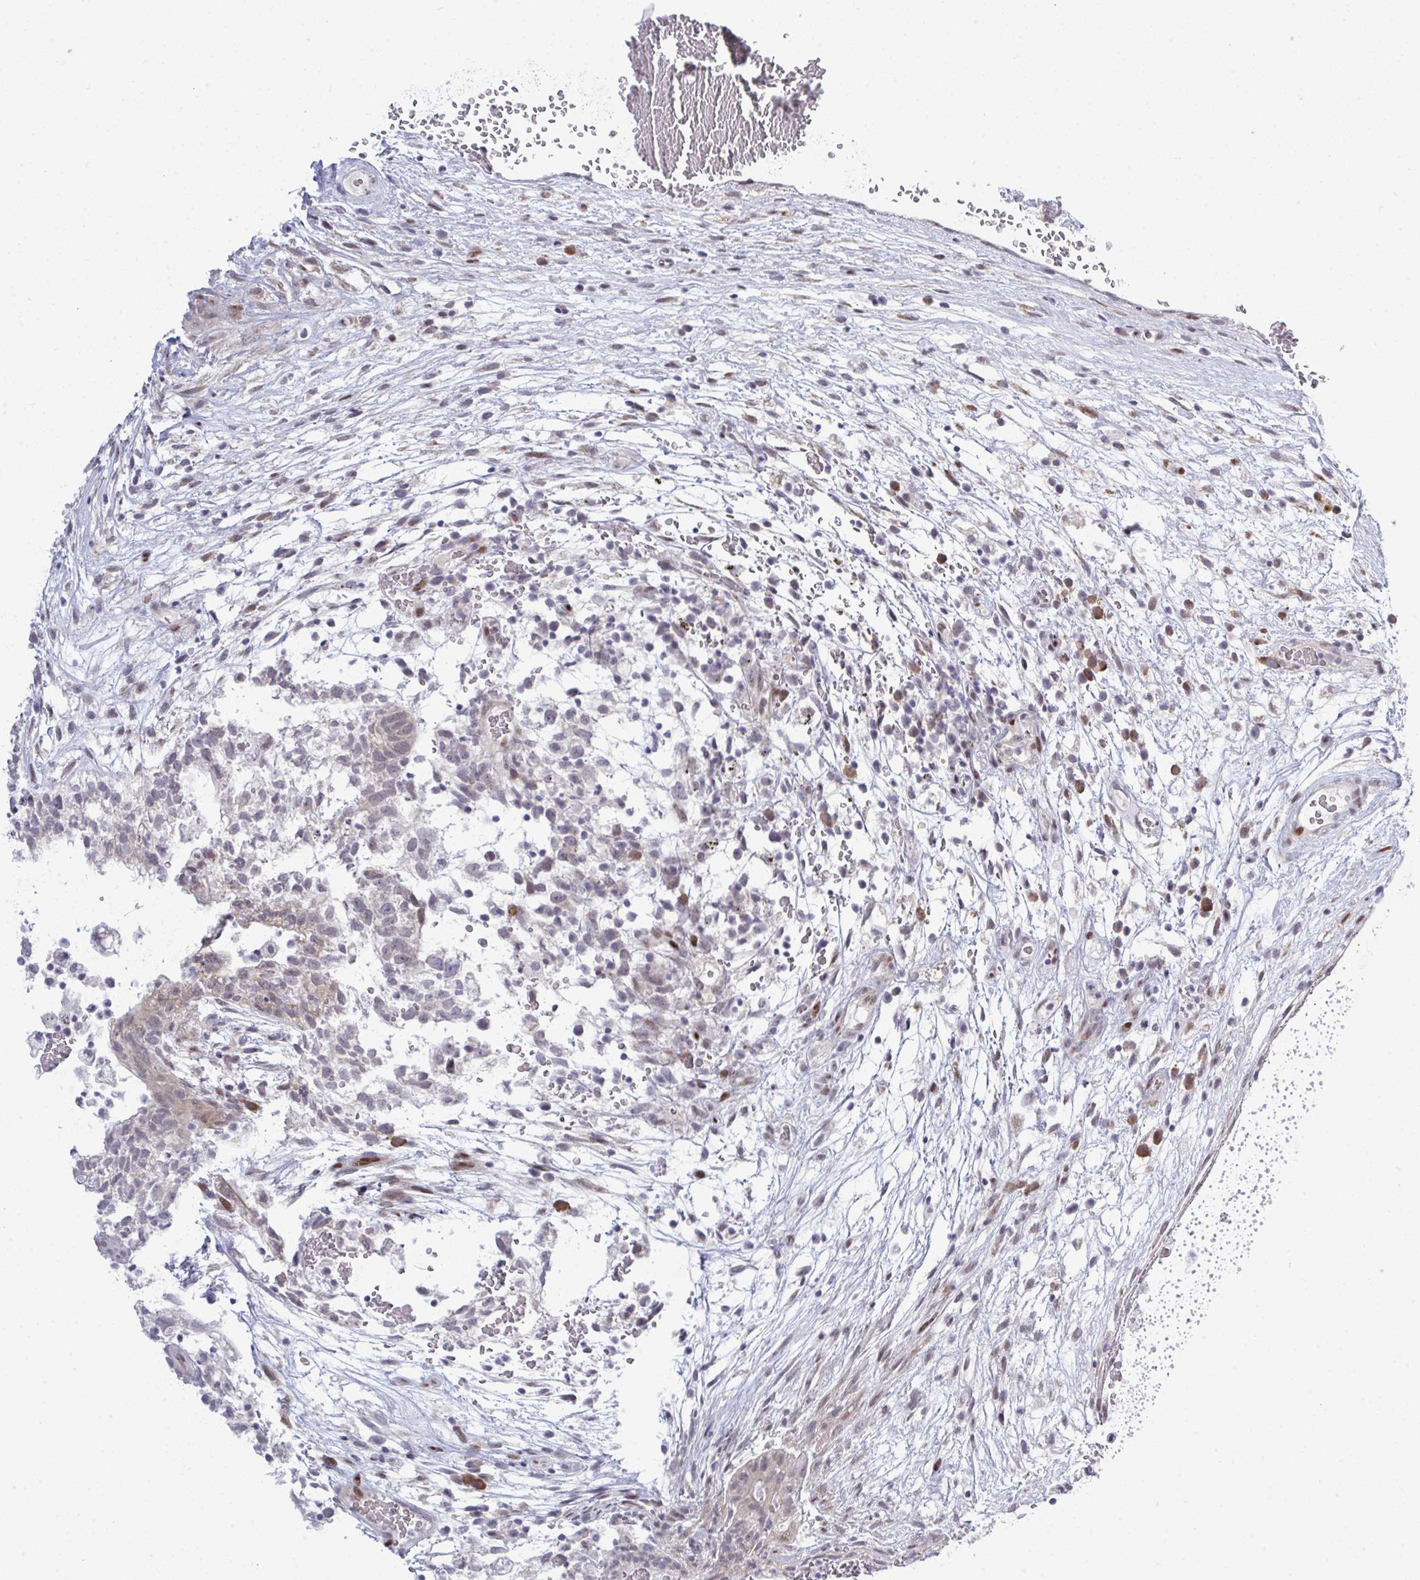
{"staining": {"intensity": "moderate", "quantity": "<25%", "location": "nuclear"}, "tissue": "testis cancer", "cell_type": "Tumor cells", "image_type": "cancer", "snomed": [{"axis": "morphology", "description": "Normal tissue, NOS"}, {"axis": "morphology", "description": "Carcinoma, Embryonal, NOS"}, {"axis": "topography", "description": "Testis"}], "caption": "Testis embryonal carcinoma stained with a brown dye reveals moderate nuclear positive staining in approximately <25% of tumor cells.", "gene": "TAB1", "patient": {"sex": "male", "age": 32}}